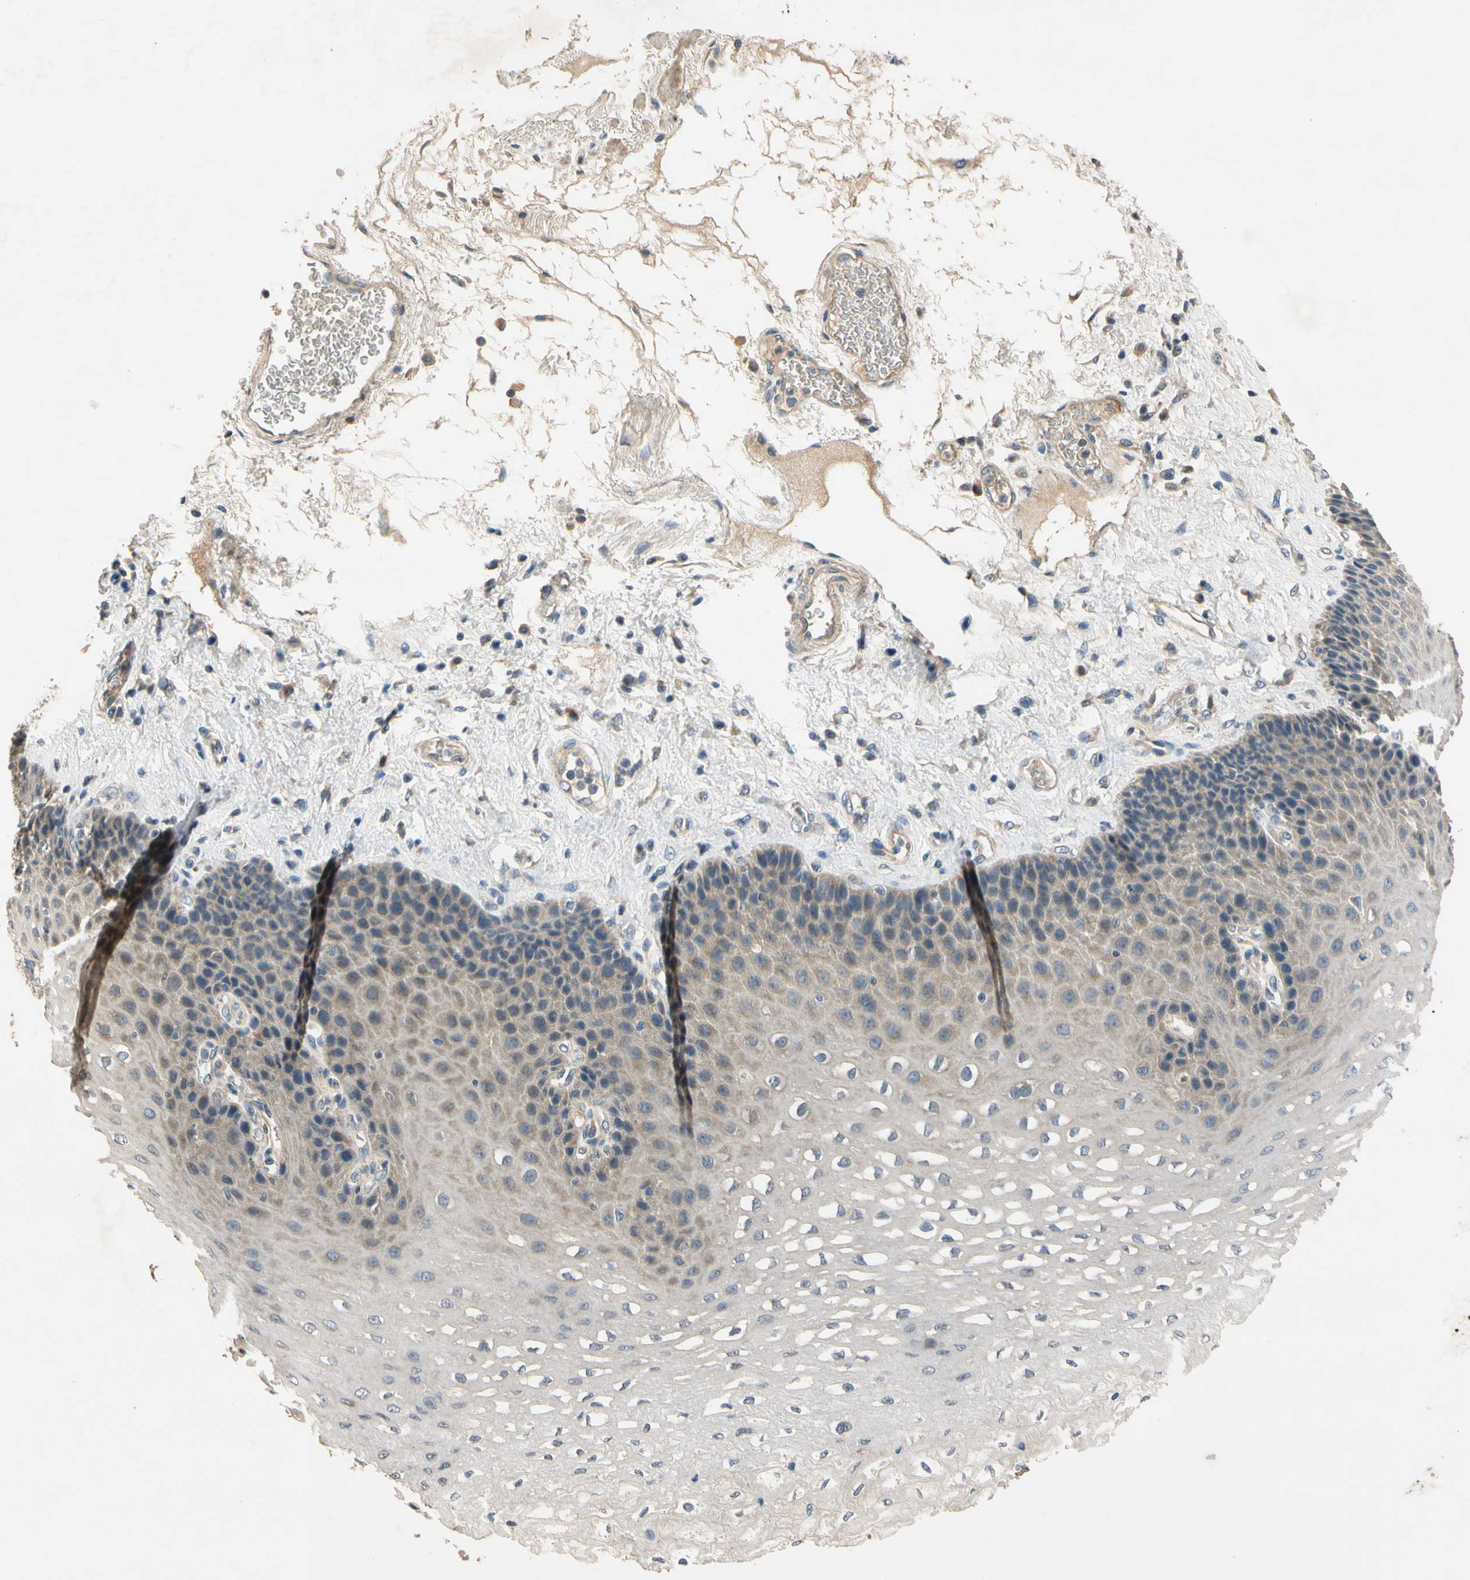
{"staining": {"intensity": "weak", "quantity": "<25%", "location": "cytoplasmic/membranous"}, "tissue": "esophagus", "cell_type": "Squamous epithelial cells", "image_type": "normal", "snomed": [{"axis": "morphology", "description": "Normal tissue, NOS"}, {"axis": "topography", "description": "Esophagus"}], "caption": "A high-resolution micrograph shows IHC staining of normal esophagus, which reveals no significant staining in squamous epithelial cells.", "gene": "ALKBH3", "patient": {"sex": "female", "age": 72}}